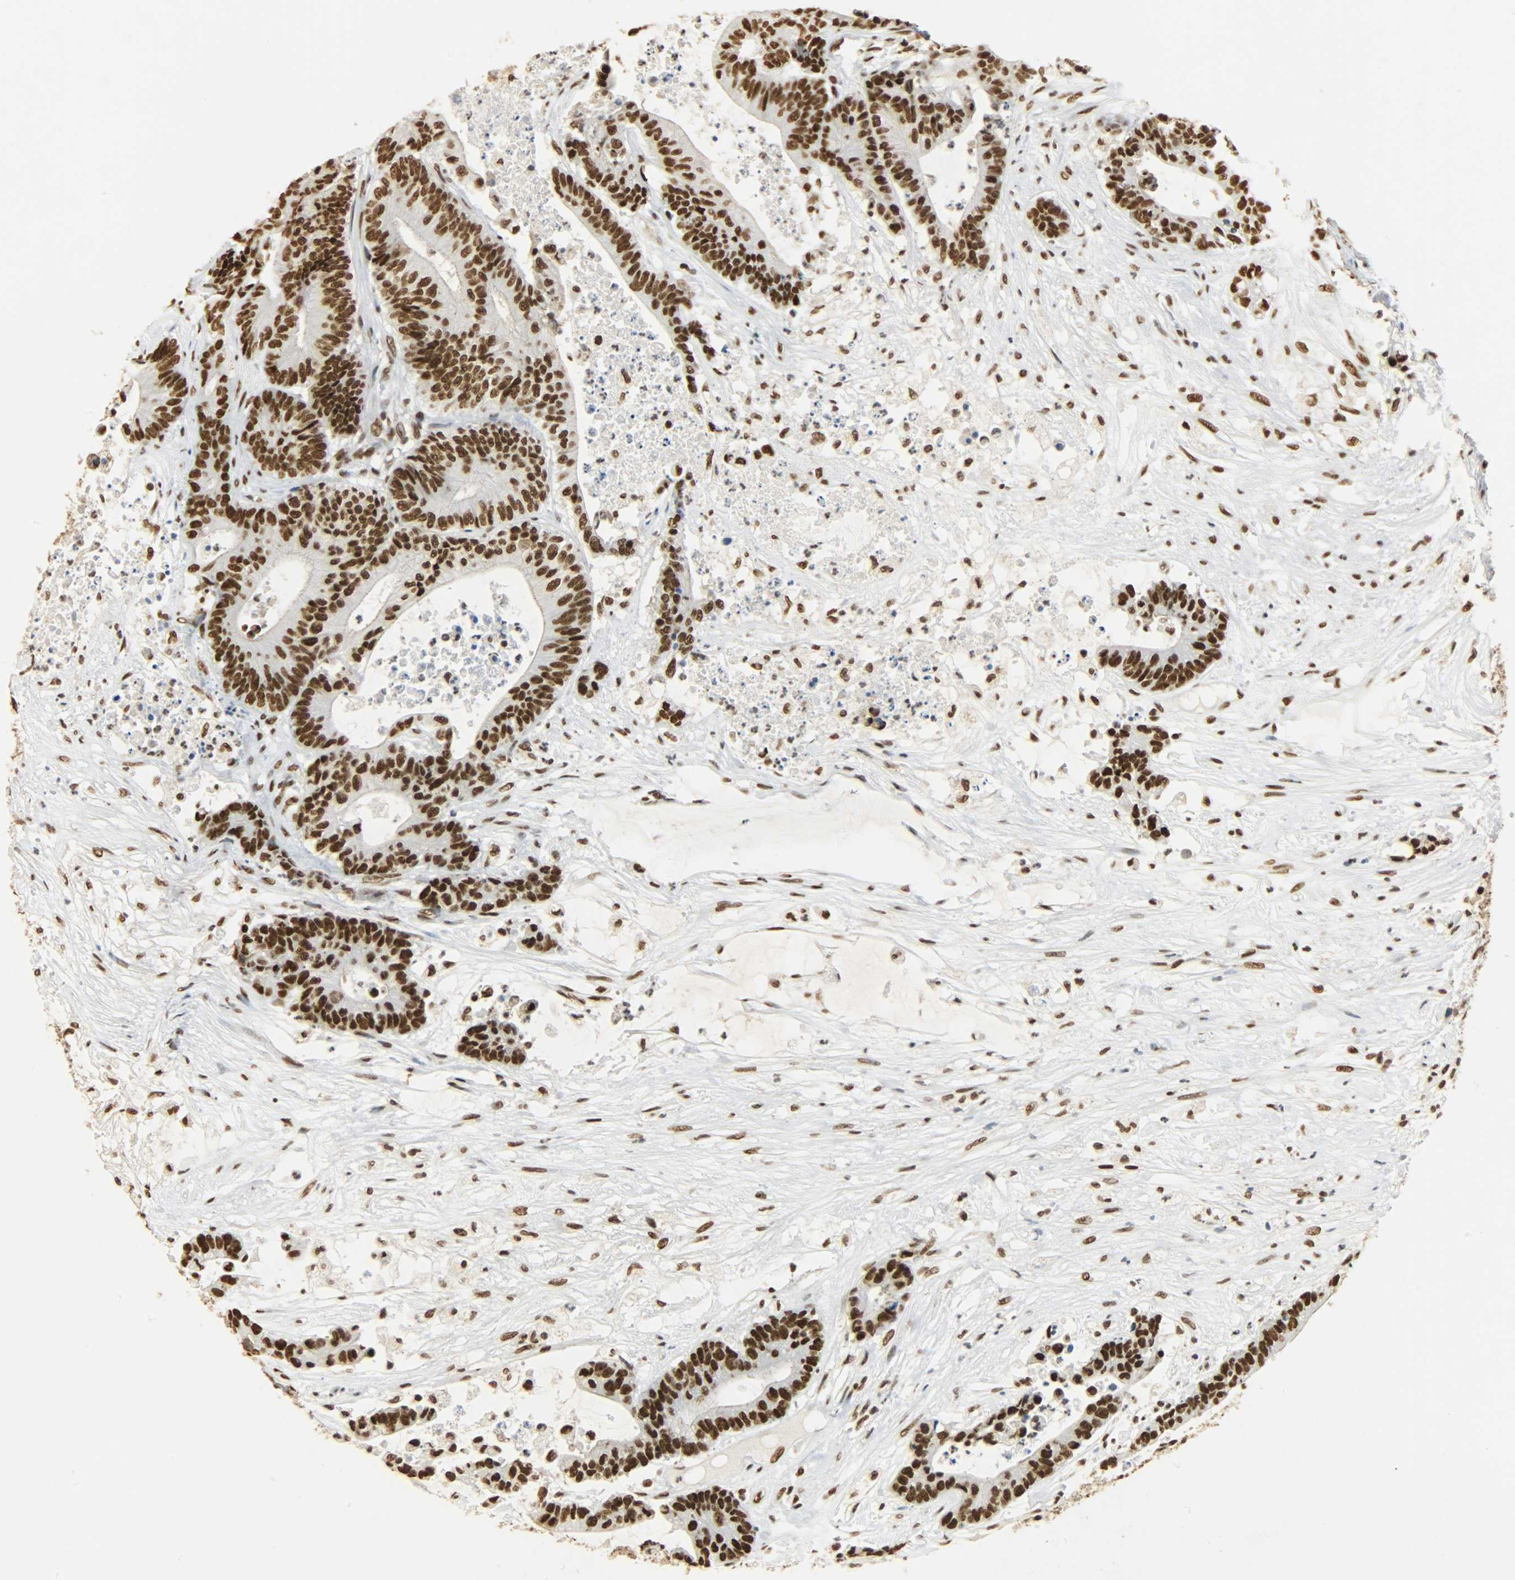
{"staining": {"intensity": "strong", "quantity": ">75%", "location": "nuclear"}, "tissue": "colorectal cancer", "cell_type": "Tumor cells", "image_type": "cancer", "snomed": [{"axis": "morphology", "description": "Adenocarcinoma, NOS"}, {"axis": "topography", "description": "Colon"}], "caption": "Strong nuclear staining is present in about >75% of tumor cells in colorectal adenocarcinoma.", "gene": "KHDRBS1", "patient": {"sex": "female", "age": 84}}